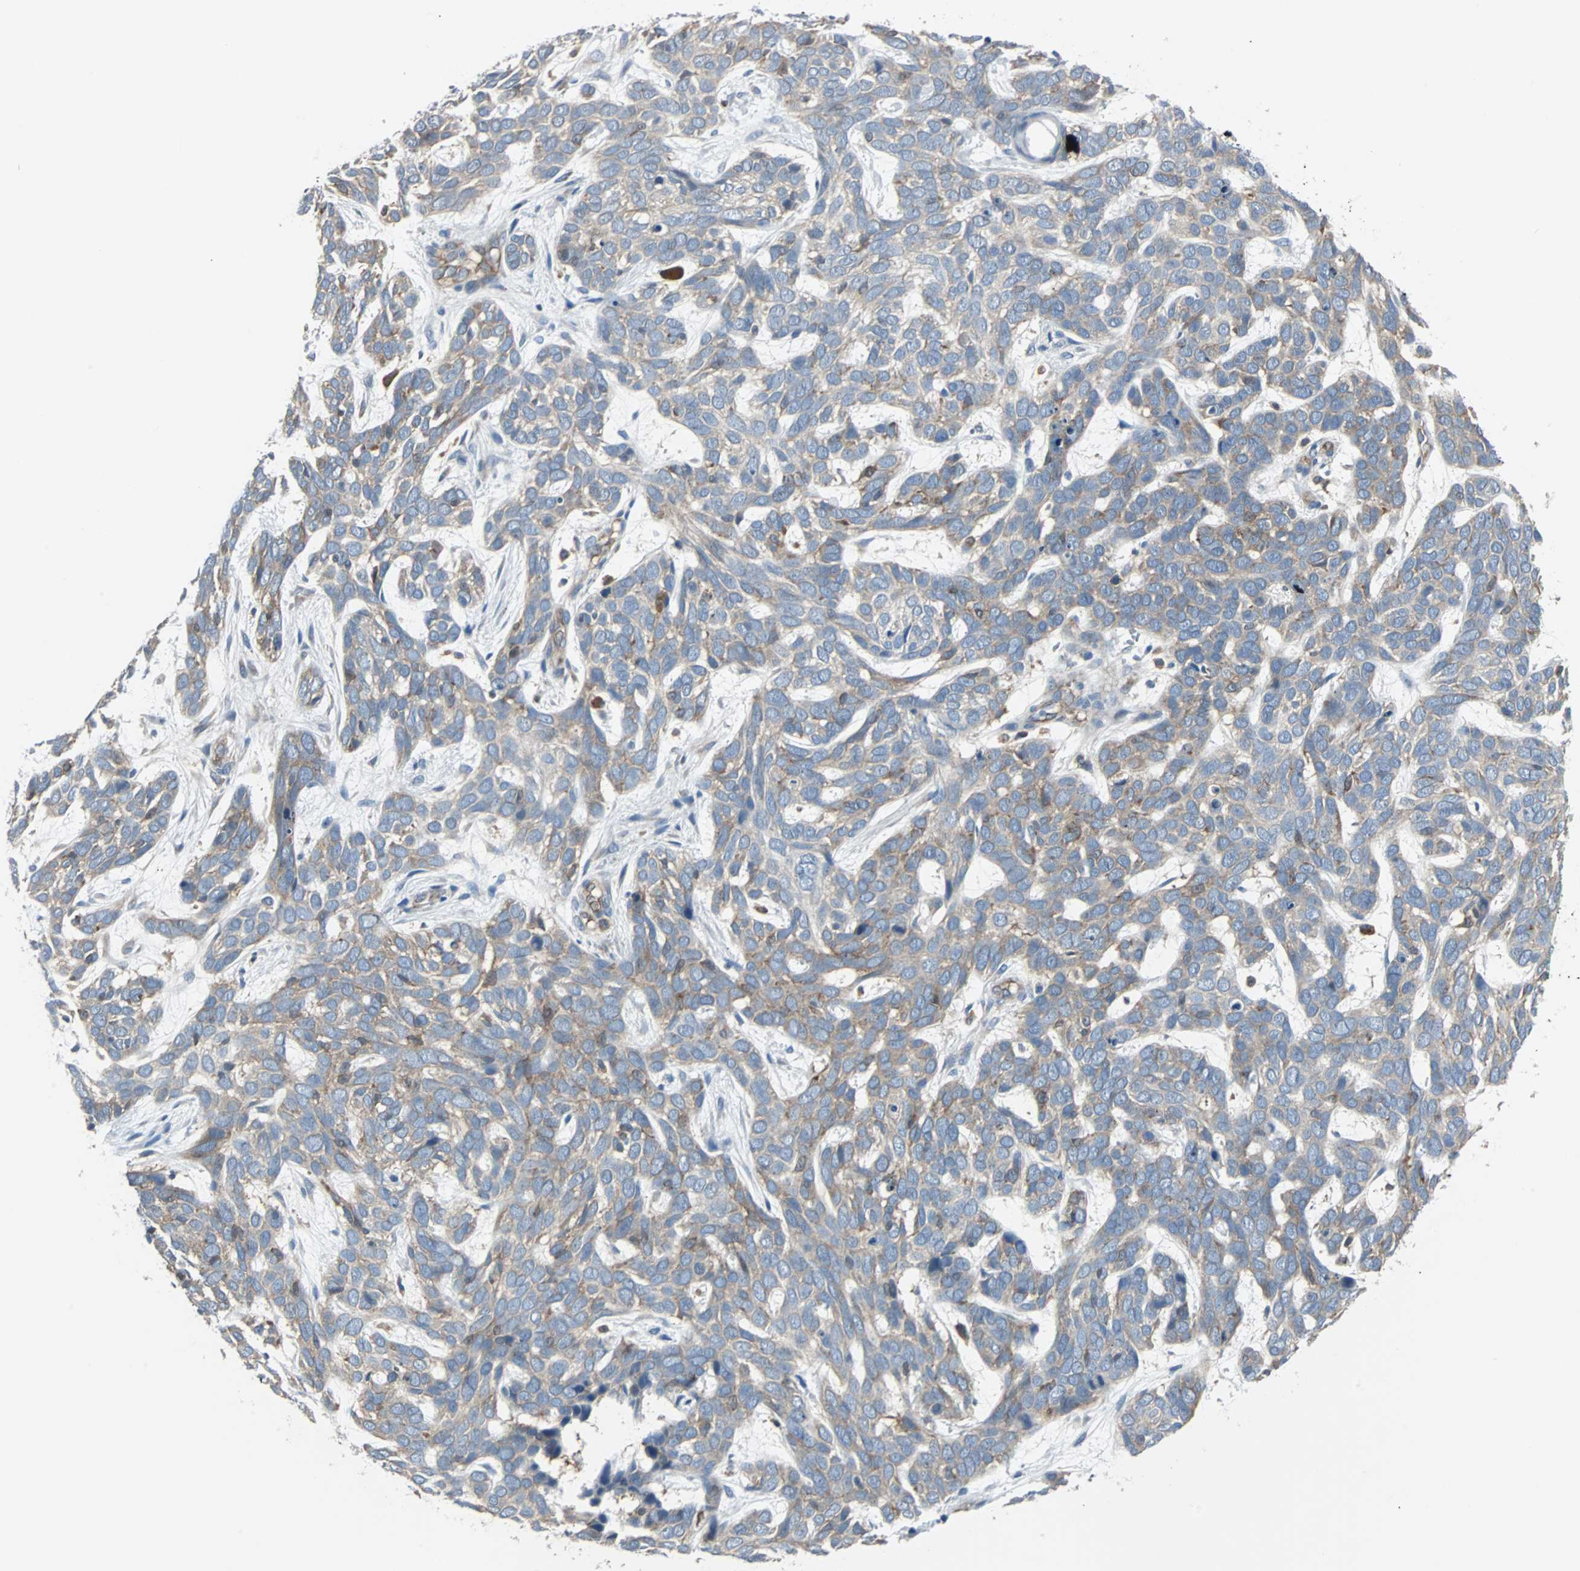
{"staining": {"intensity": "moderate", "quantity": ">75%", "location": "cytoplasmic/membranous"}, "tissue": "skin cancer", "cell_type": "Tumor cells", "image_type": "cancer", "snomed": [{"axis": "morphology", "description": "Basal cell carcinoma"}, {"axis": "topography", "description": "Skin"}], "caption": "IHC staining of basal cell carcinoma (skin), which shows medium levels of moderate cytoplasmic/membranous expression in approximately >75% of tumor cells indicating moderate cytoplasmic/membranous protein positivity. The staining was performed using DAB (3,3'-diaminobenzidine) (brown) for protein detection and nuclei were counterstained in hematoxylin (blue).", "gene": "SWAP70", "patient": {"sex": "male", "age": 87}}